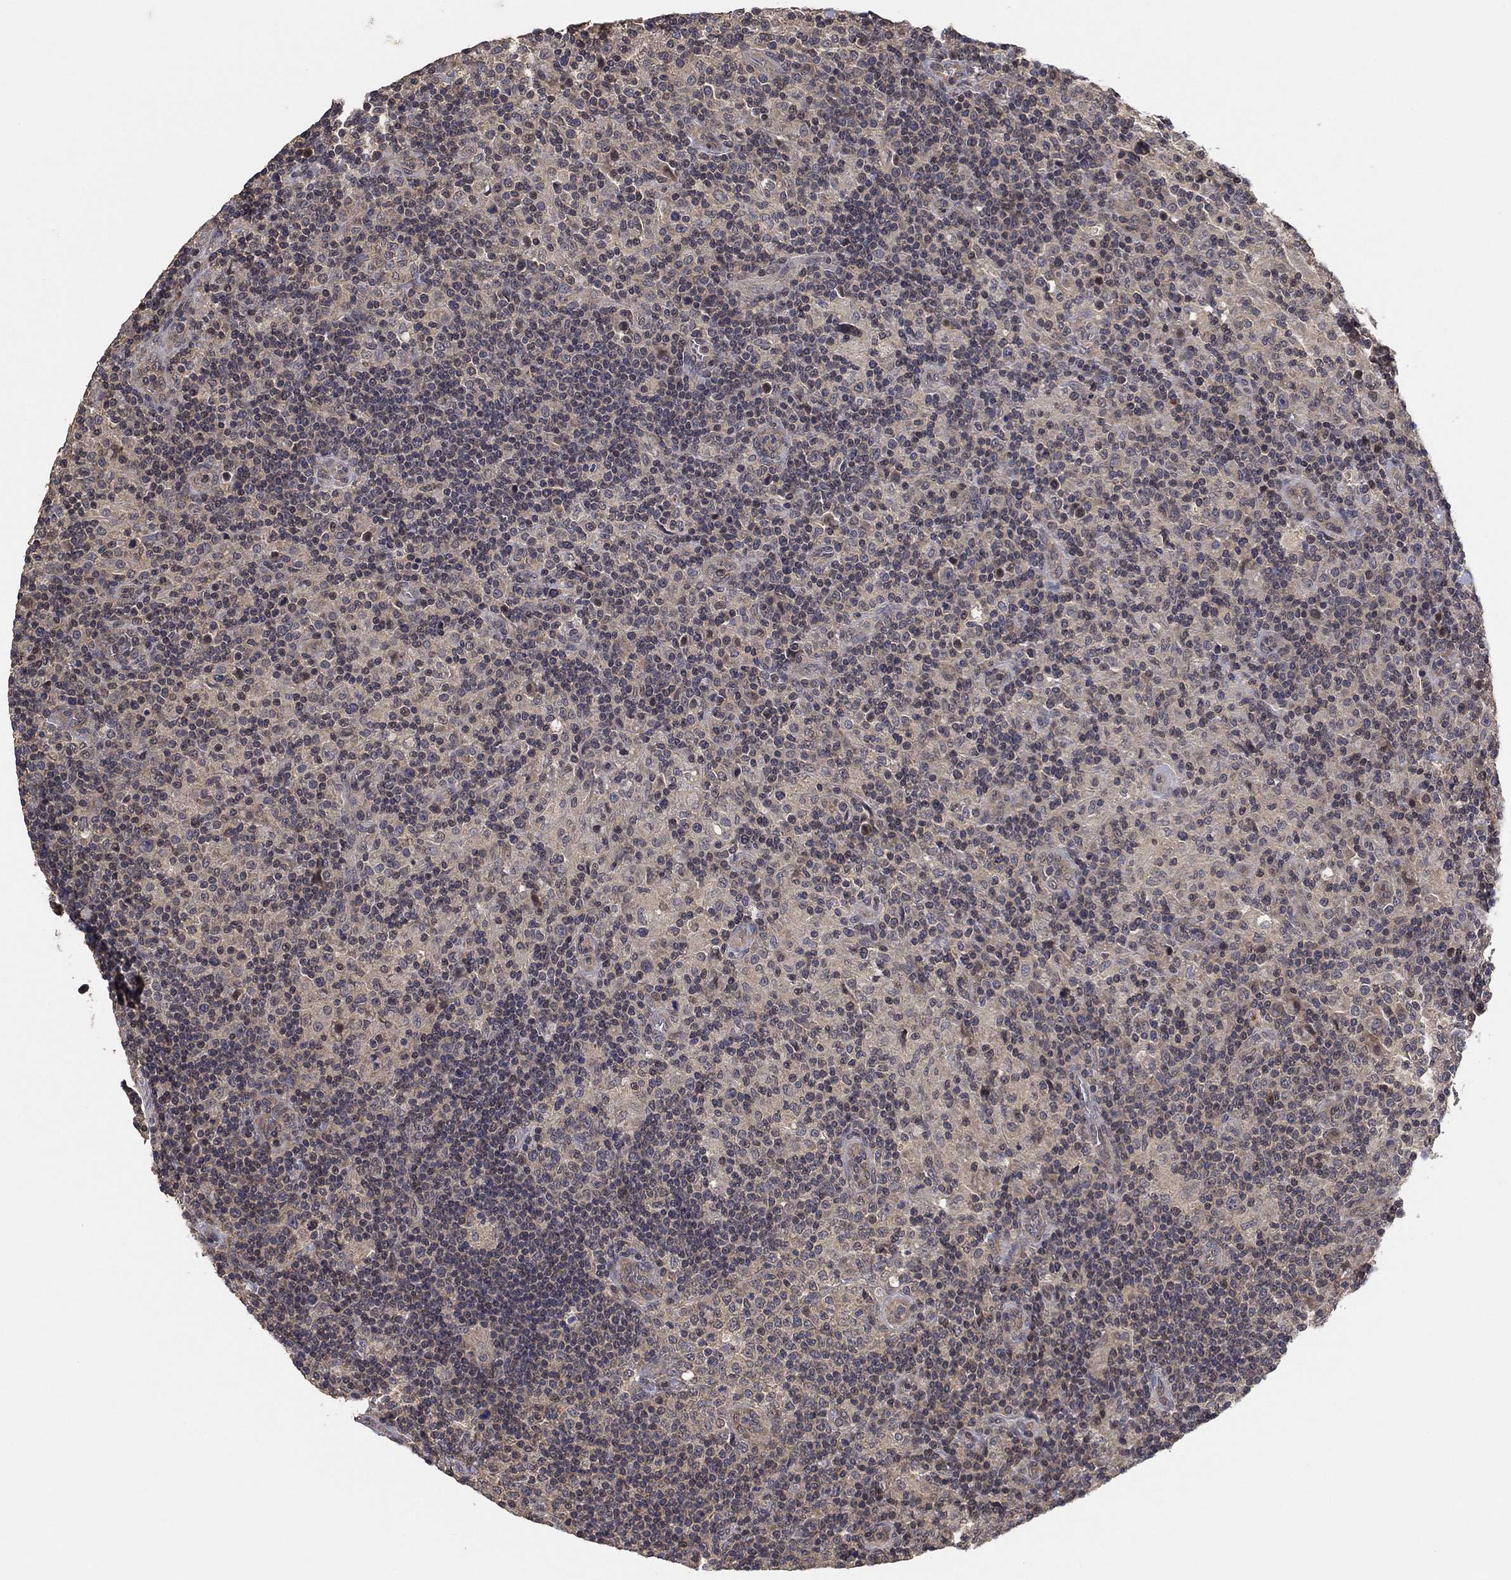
{"staining": {"intensity": "negative", "quantity": "none", "location": "none"}, "tissue": "lymphoma", "cell_type": "Tumor cells", "image_type": "cancer", "snomed": [{"axis": "morphology", "description": "Hodgkin's disease, NOS"}, {"axis": "topography", "description": "Lymph node"}], "caption": "This image is of Hodgkin's disease stained with immunohistochemistry (IHC) to label a protein in brown with the nuclei are counter-stained blue. There is no positivity in tumor cells.", "gene": "CCDC43", "patient": {"sex": "male", "age": 70}}